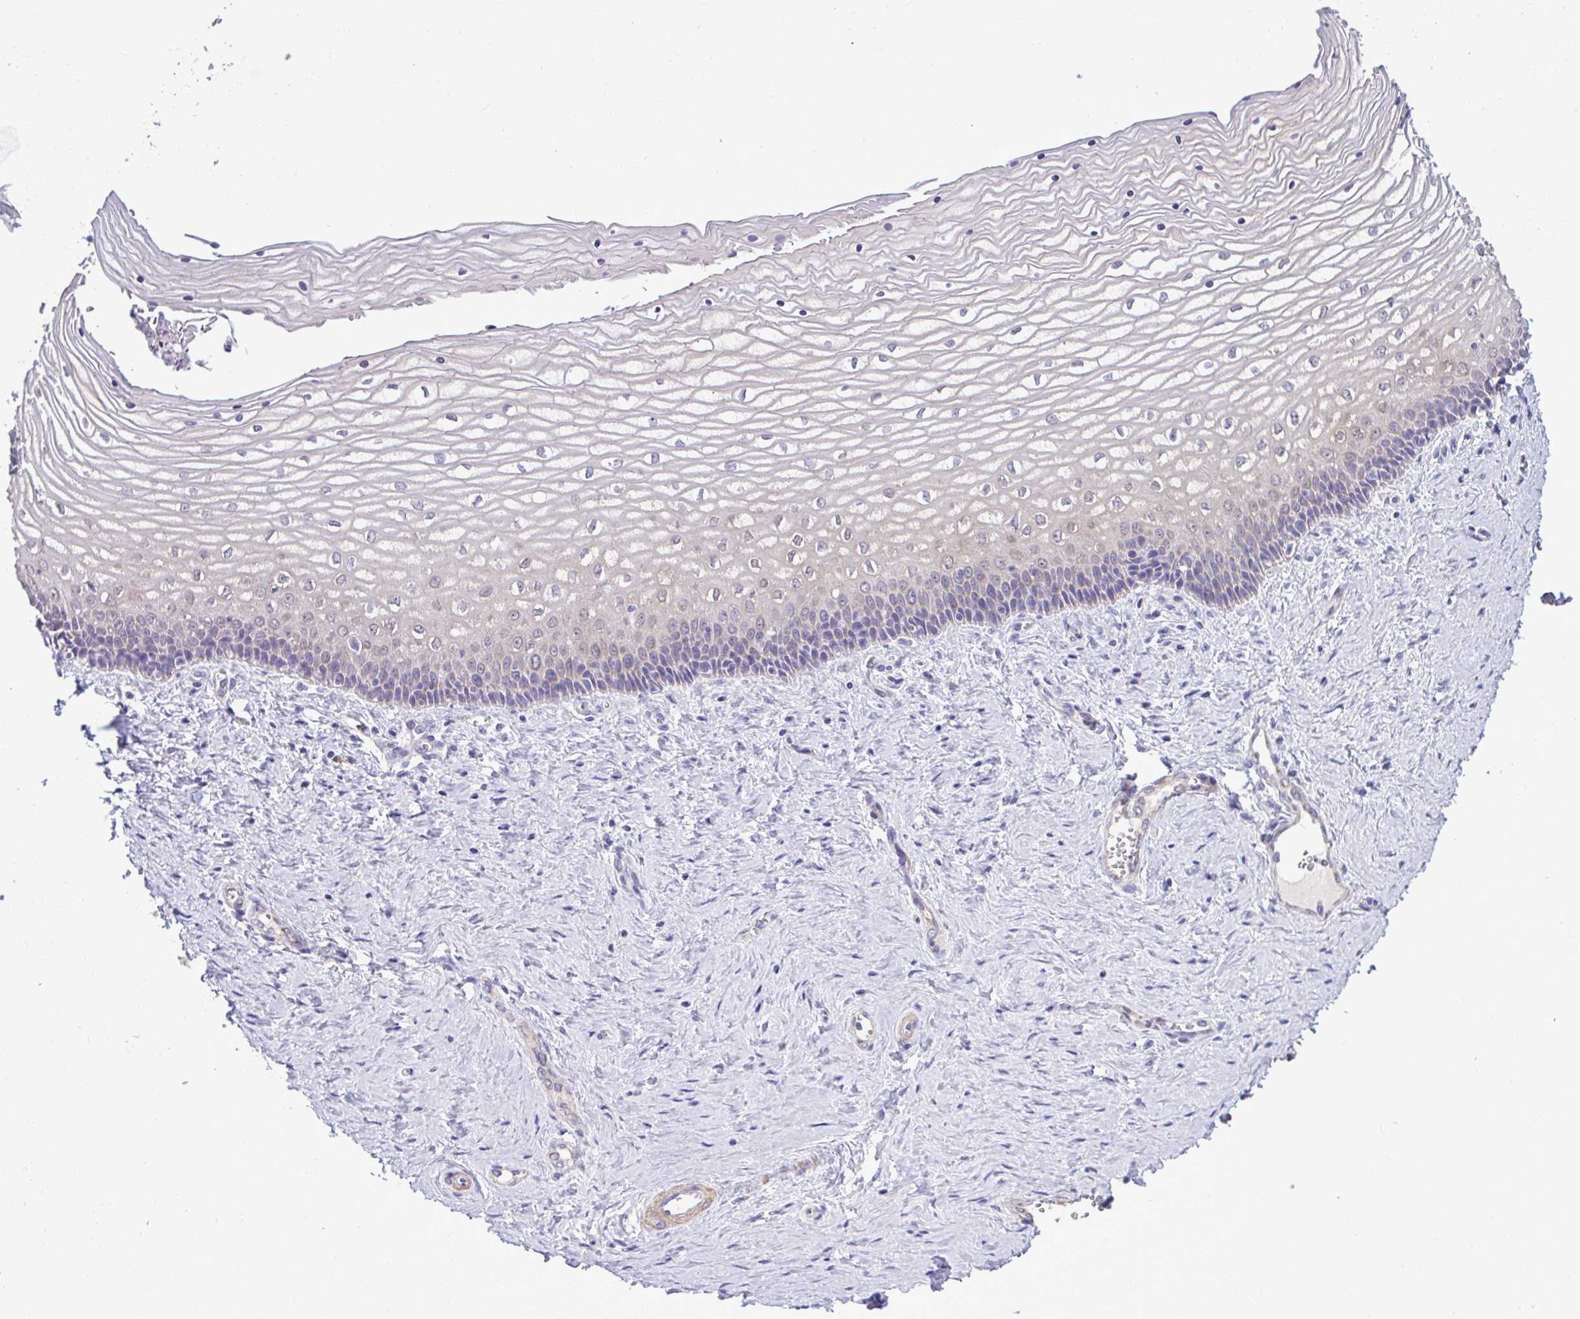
{"staining": {"intensity": "negative", "quantity": "none", "location": "none"}, "tissue": "vagina", "cell_type": "Squamous epithelial cells", "image_type": "normal", "snomed": [{"axis": "morphology", "description": "Normal tissue, NOS"}, {"axis": "topography", "description": "Vagina"}], "caption": "DAB (3,3'-diaminobenzidine) immunohistochemical staining of unremarkable vagina exhibits no significant positivity in squamous epithelial cells.", "gene": "ENSG00000269547", "patient": {"sex": "female", "age": 45}}